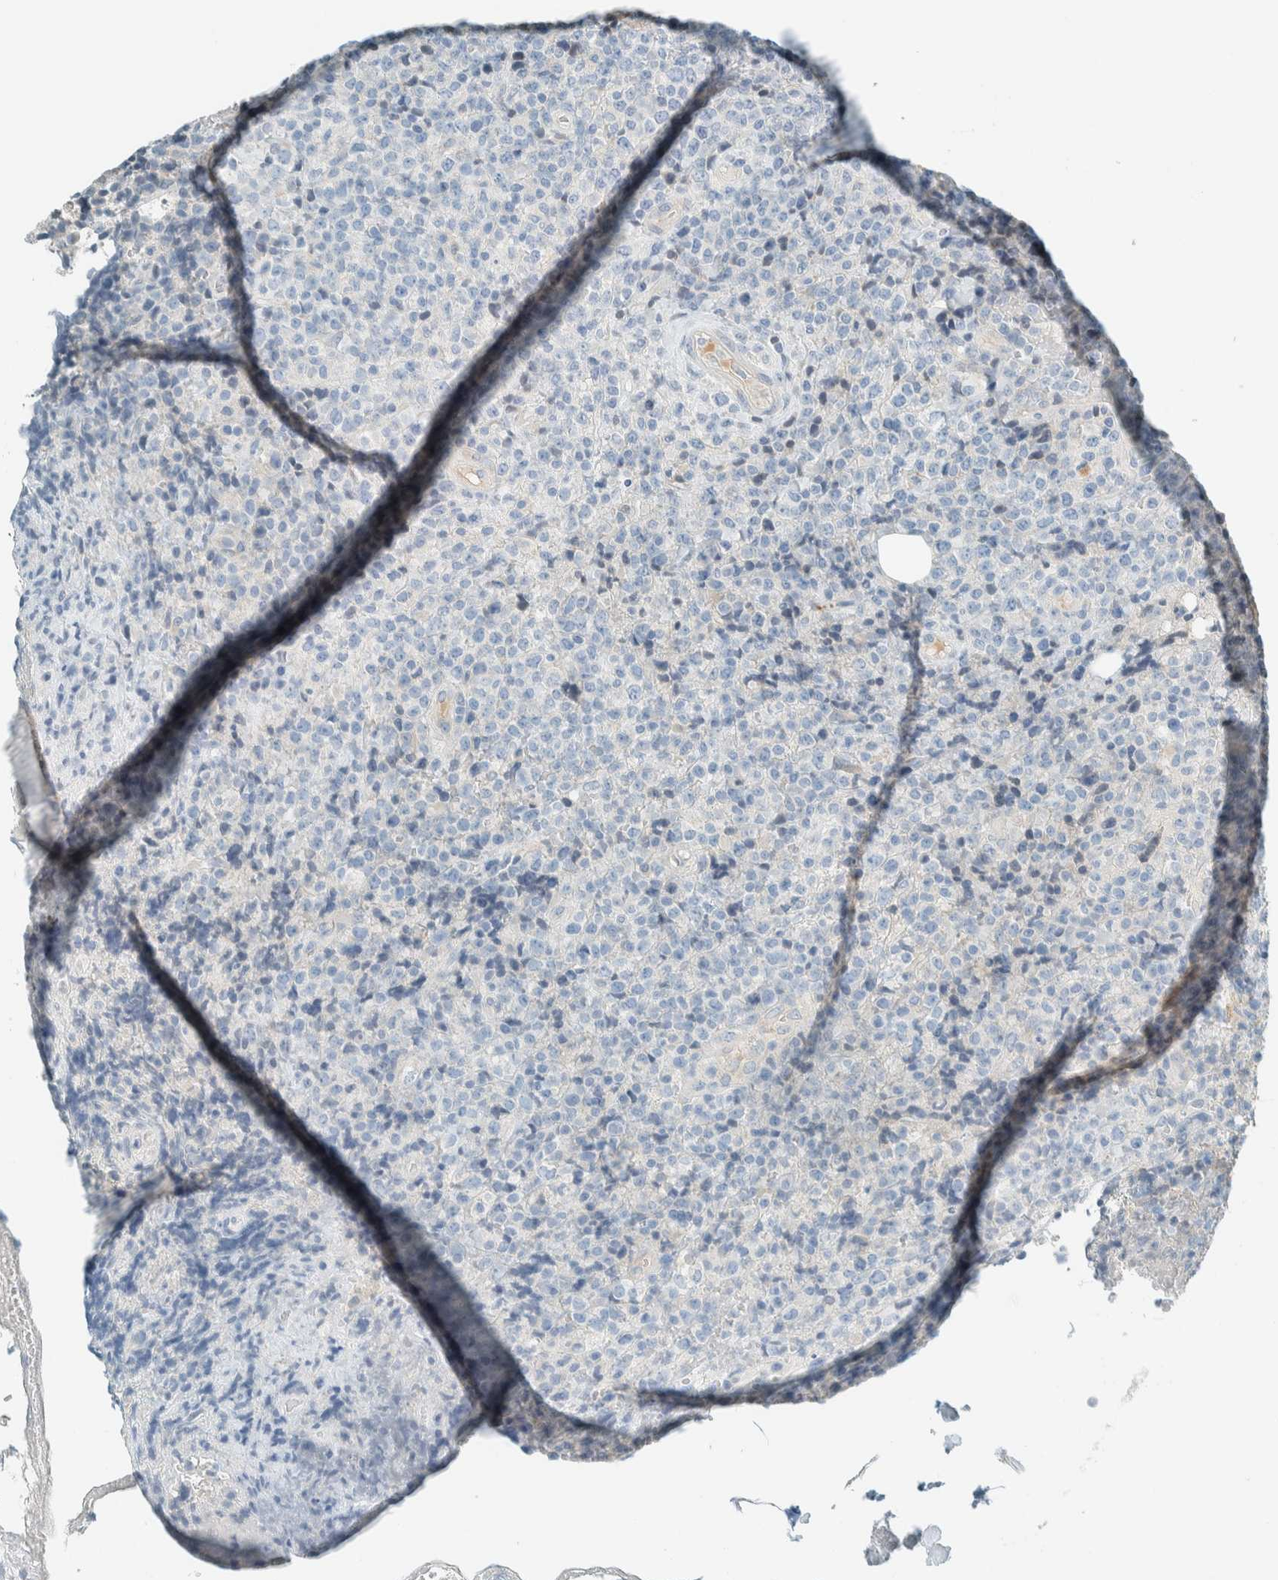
{"staining": {"intensity": "negative", "quantity": "none", "location": "none"}, "tissue": "lymphoma", "cell_type": "Tumor cells", "image_type": "cancer", "snomed": [{"axis": "morphology", "description": "Malignant lymphoma, non-Hodgkin's type, High grade"}, {"axis": "topography", "description": "Lymph node"}], "caption": "High-grade malignant lymphoma, non-Hodgkin's type was stained to show a protein in brown. There is no significant positivity in tumor cells. The staining is performed using DAB brown chromogen with nuclei counter-stained in using hematoxylin.", "gene": "ALDH7A1", "patient": {"sex": "male", "age": 13}}